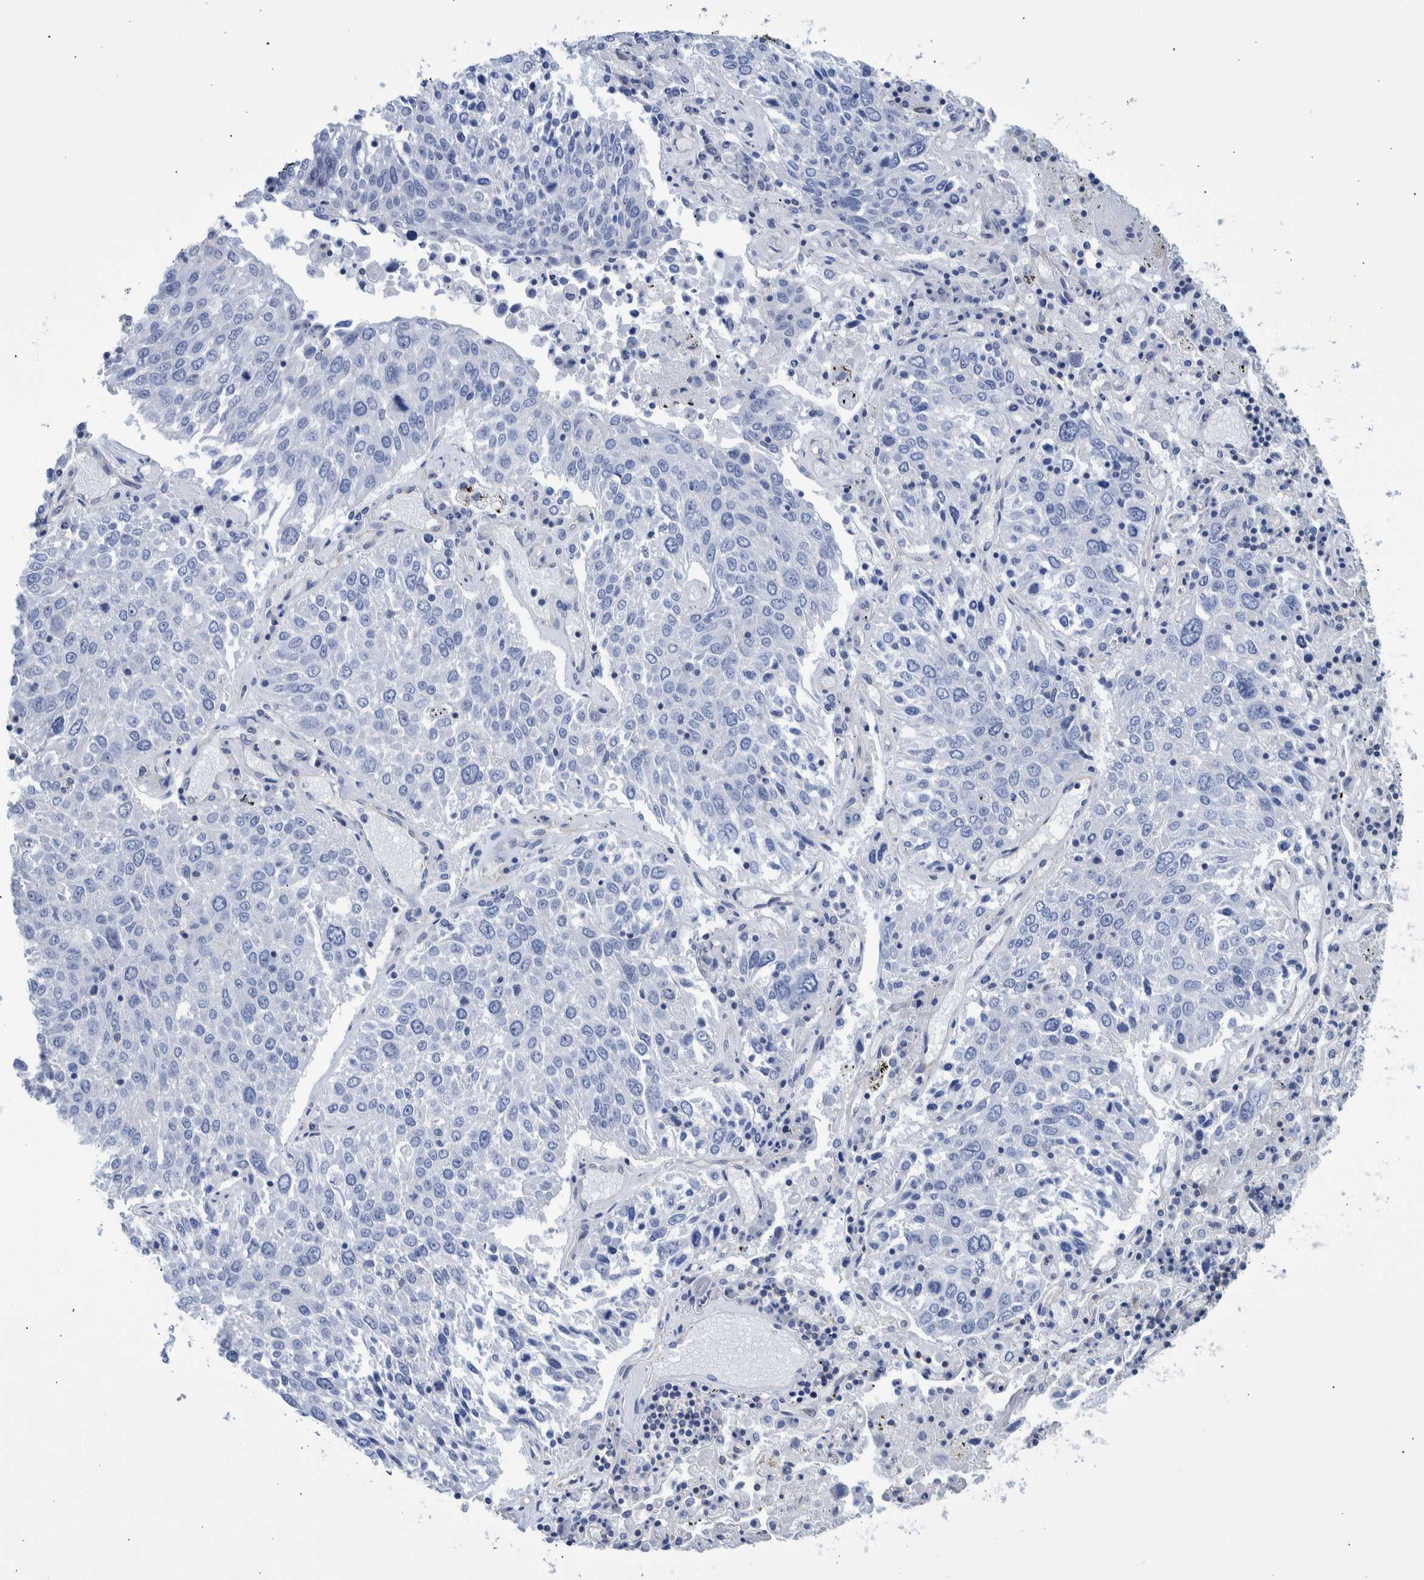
{"staining": {"intensity": "negative", "quantity": "none", "location": "none"}, "tissue": "lung cancer", "cell_type": "Tumor cells", "image_type": "cancer", "snomed": [{"axis": "morphology", "description": "Squamous cell carcinoma, NOS"}, {"axis": "topography", "description": "Lung"}], "caption": "Human lung cancer stained for a protein using immunohistochemistry shows no staining in tumor cells.", "gene": "PPP3CC", "patient": {"sex": "male", "age": 65}}